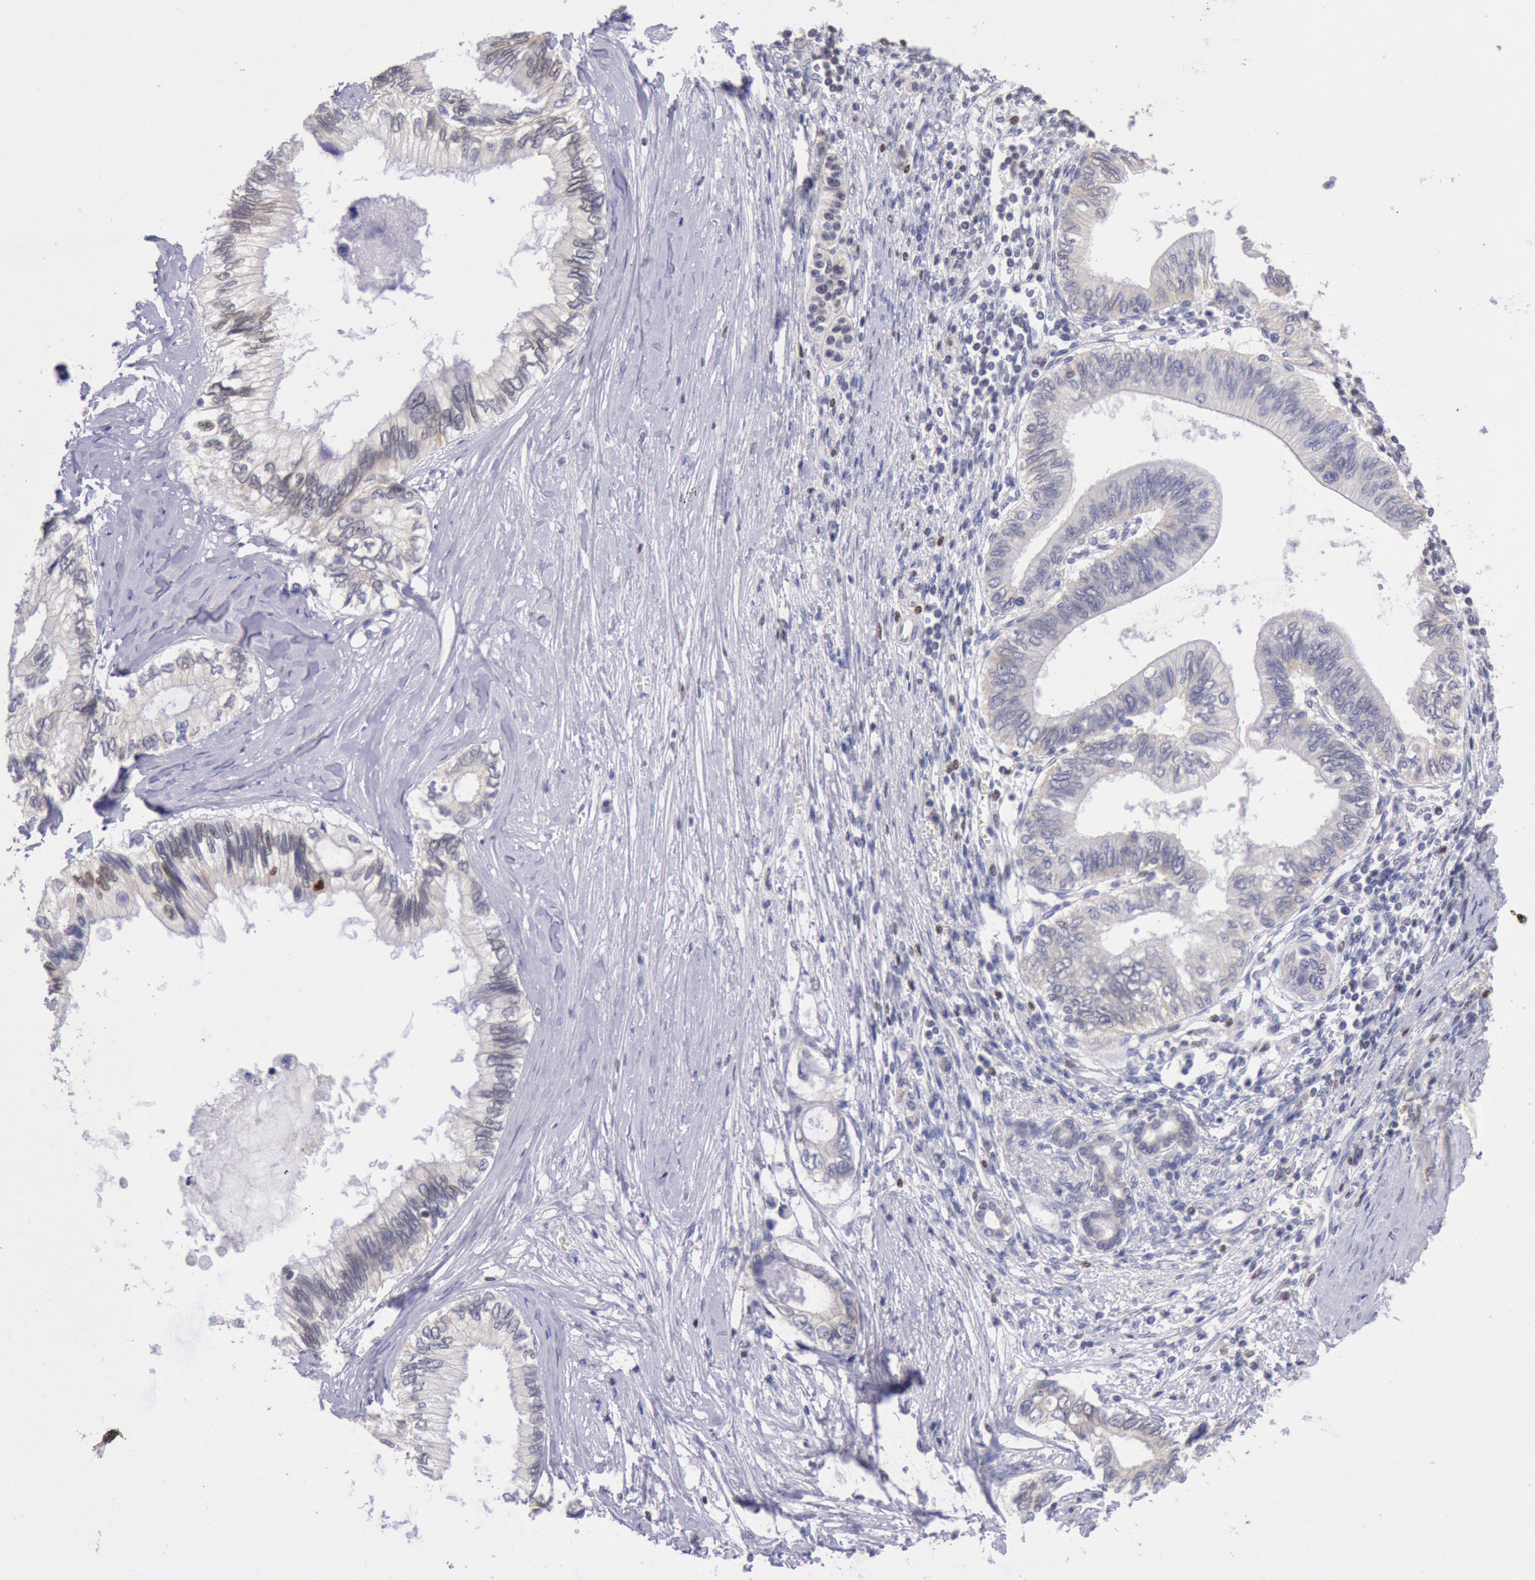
{"staining": {"intensity": "negative", "quantity": "none", "location": "none"}, "tissue": "pancreatic cancer", "cell_type": "Tumor cells", "image_type": "cancer", "snomed": [{"axis": "morphology", "description": "Adenocarcinoma, NOS"}, {"axis": "topography", "description": "Pancreas"}], "caption": "Immunohistochemistry of human pancreatic adenocarcinoma reveals no staining in tumor cells.", "gene": "RPS6KA5", "patient": {"sex": "female", "age": 66}}